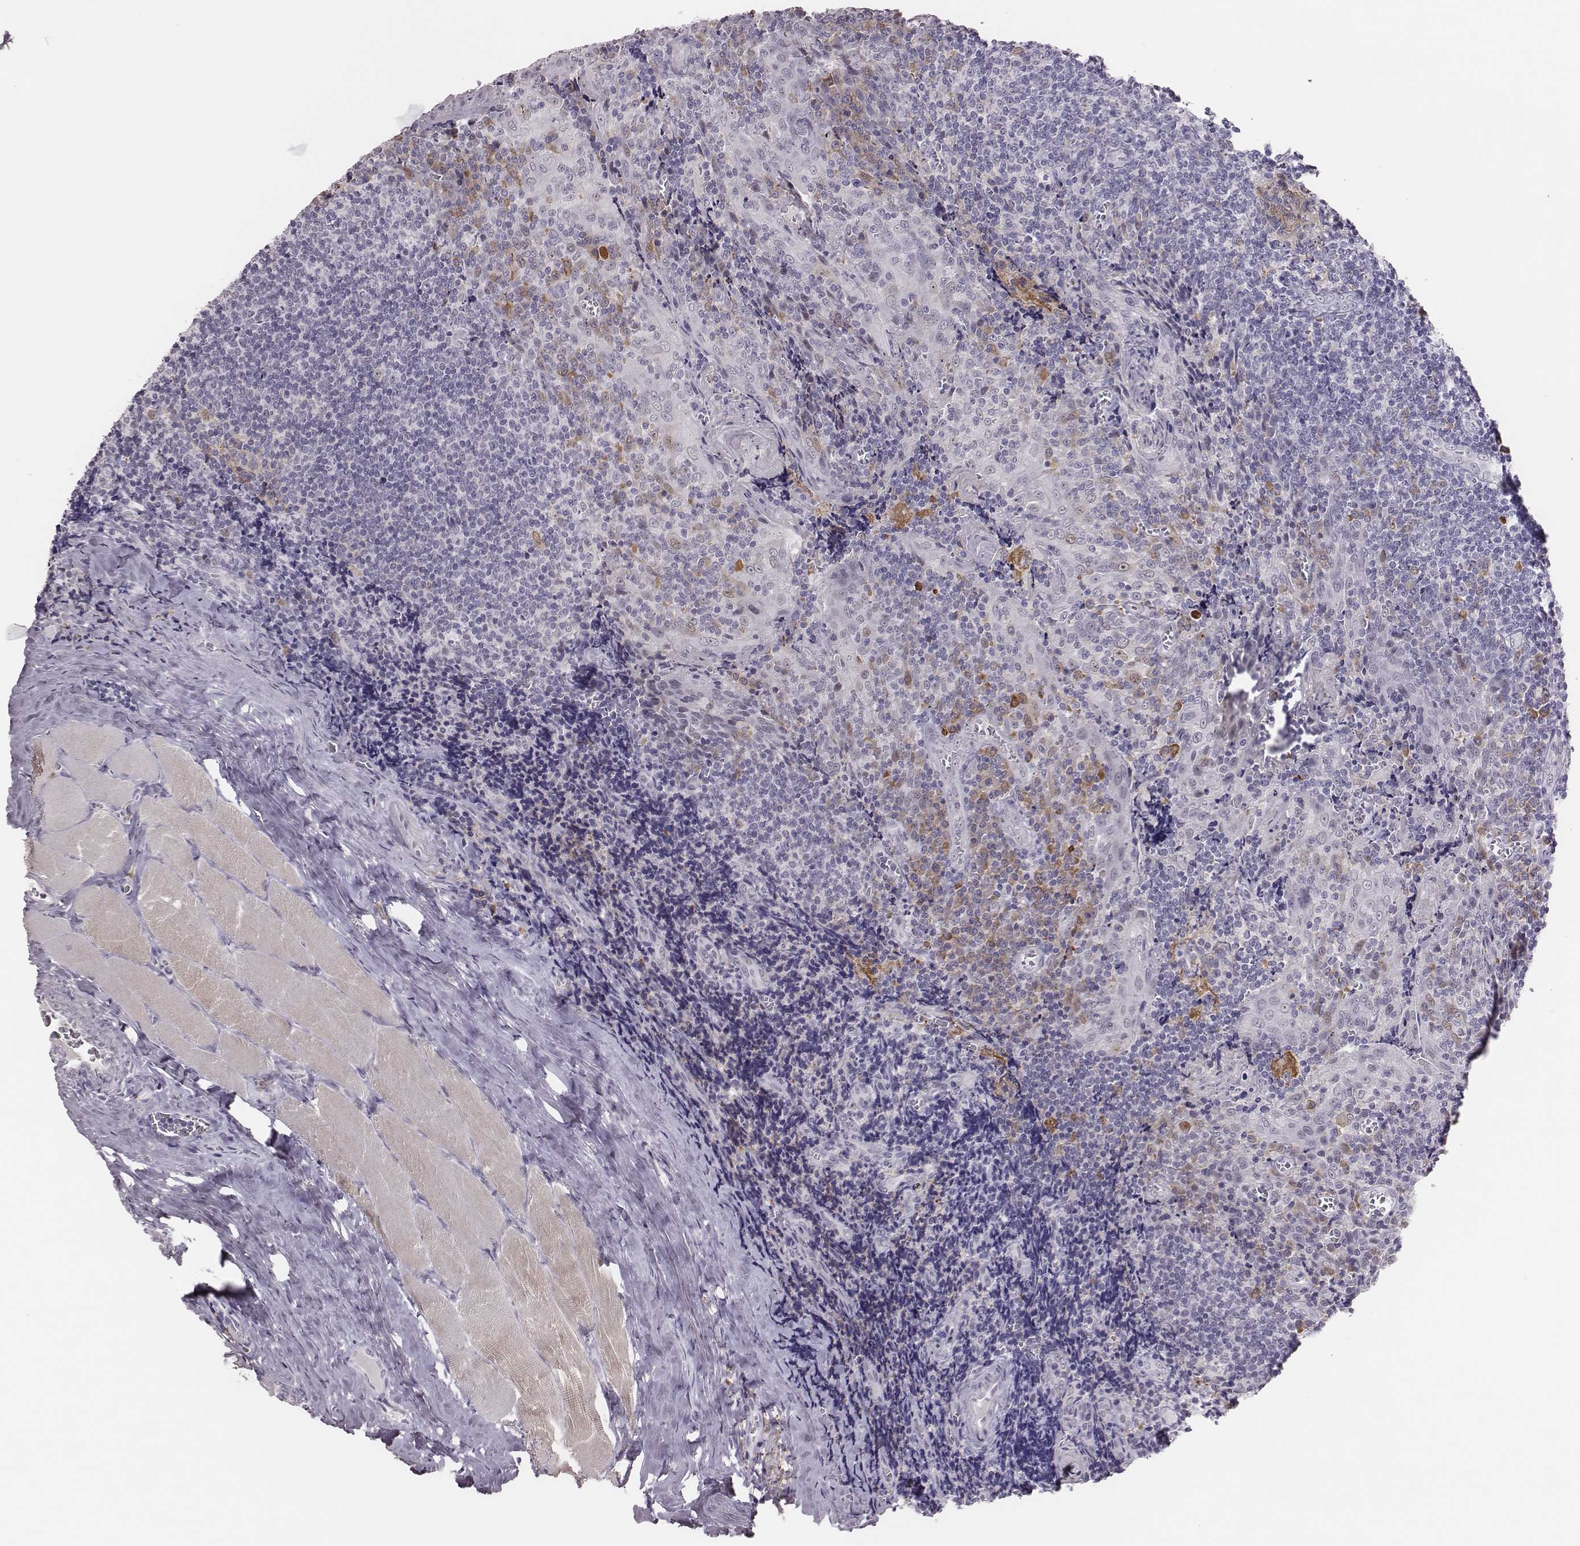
{"staining": {"intensity": "moderate", "quantity": ">75%", "location": "cytoplasmic/membranous,nuclear"}, "tissue": "tonsil", "cell_type": "Germinal center cells", "image_type": "normal", "snomed": [{"axis": "morphology", "description": "Normal tissue, NOS"}, {"axis": "morphology", "description": "Inflammation, NOS"}, {"axis": "topography", "description": "Tonsil"}], "caption": "Protein staining of normal tonsil shows moderate cytoplasmic/membranous,nuclear staining in about >75% of germinal center cells. The staining was performed using DAB to visualize the protein expression in brown, while the nuclei were stained in blue with hematoxylin (Magnification: 20x).", "gene": "PBK", "patient": {"sex": "female", "age": 31}}